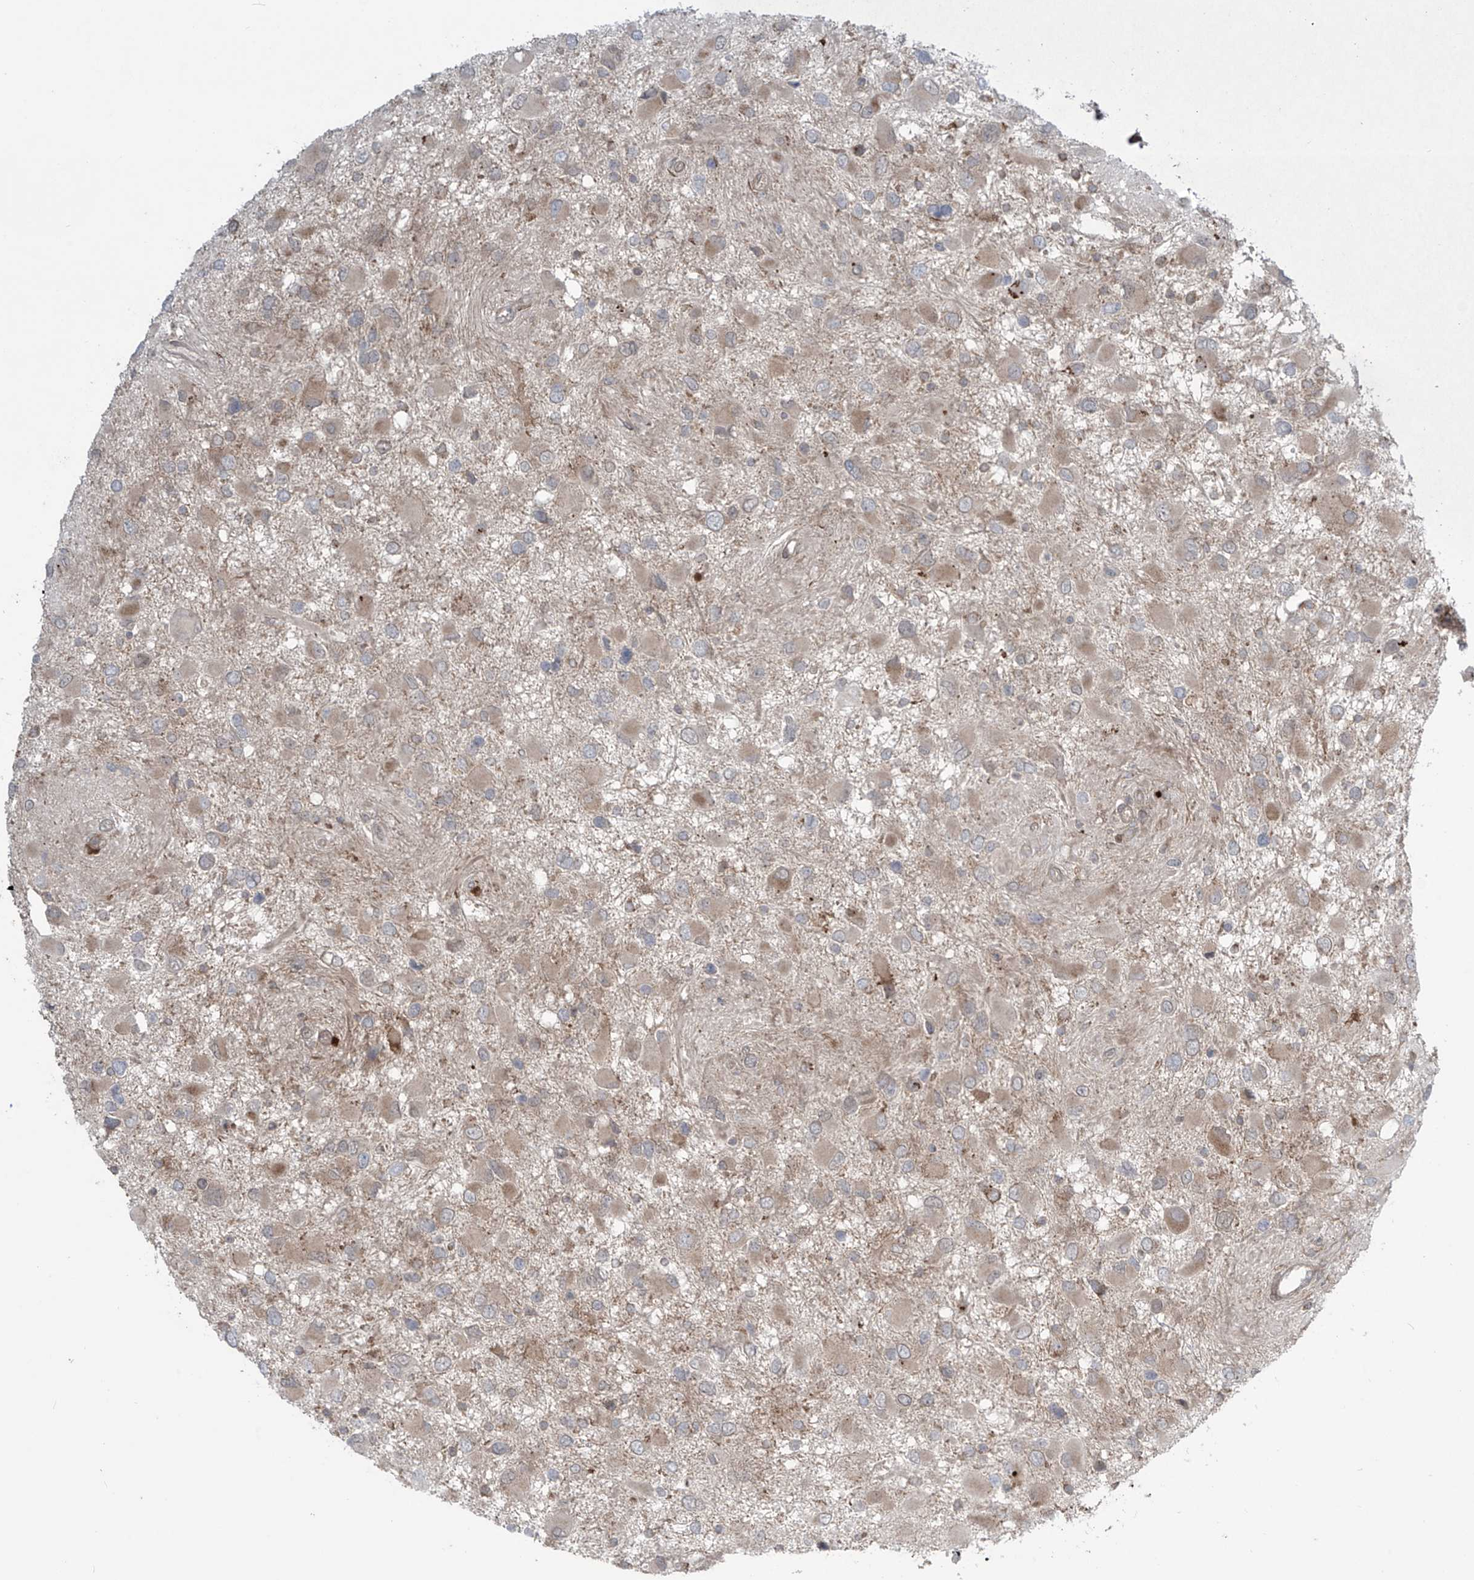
{"staining": {"intensity": "weak", "quantity": "25%-75%", "location": "cytoplasmic/membranous"}, "tissue": "glioma", "cell_type": "Tumor cells", "image_type": "cancer", "snomed": [{"axis": "morphology", "description": "Glioma, malignant, High grade"}, {"axis": "topography", "description": "Brain"}], "caption": "Tumor cells display low levels of weak cytoplasmic/membranous expression in approximately 25%-75% of cells in human glioma.", "gene": "PPAT", "patient": {"sex": "male", "age": 53}}